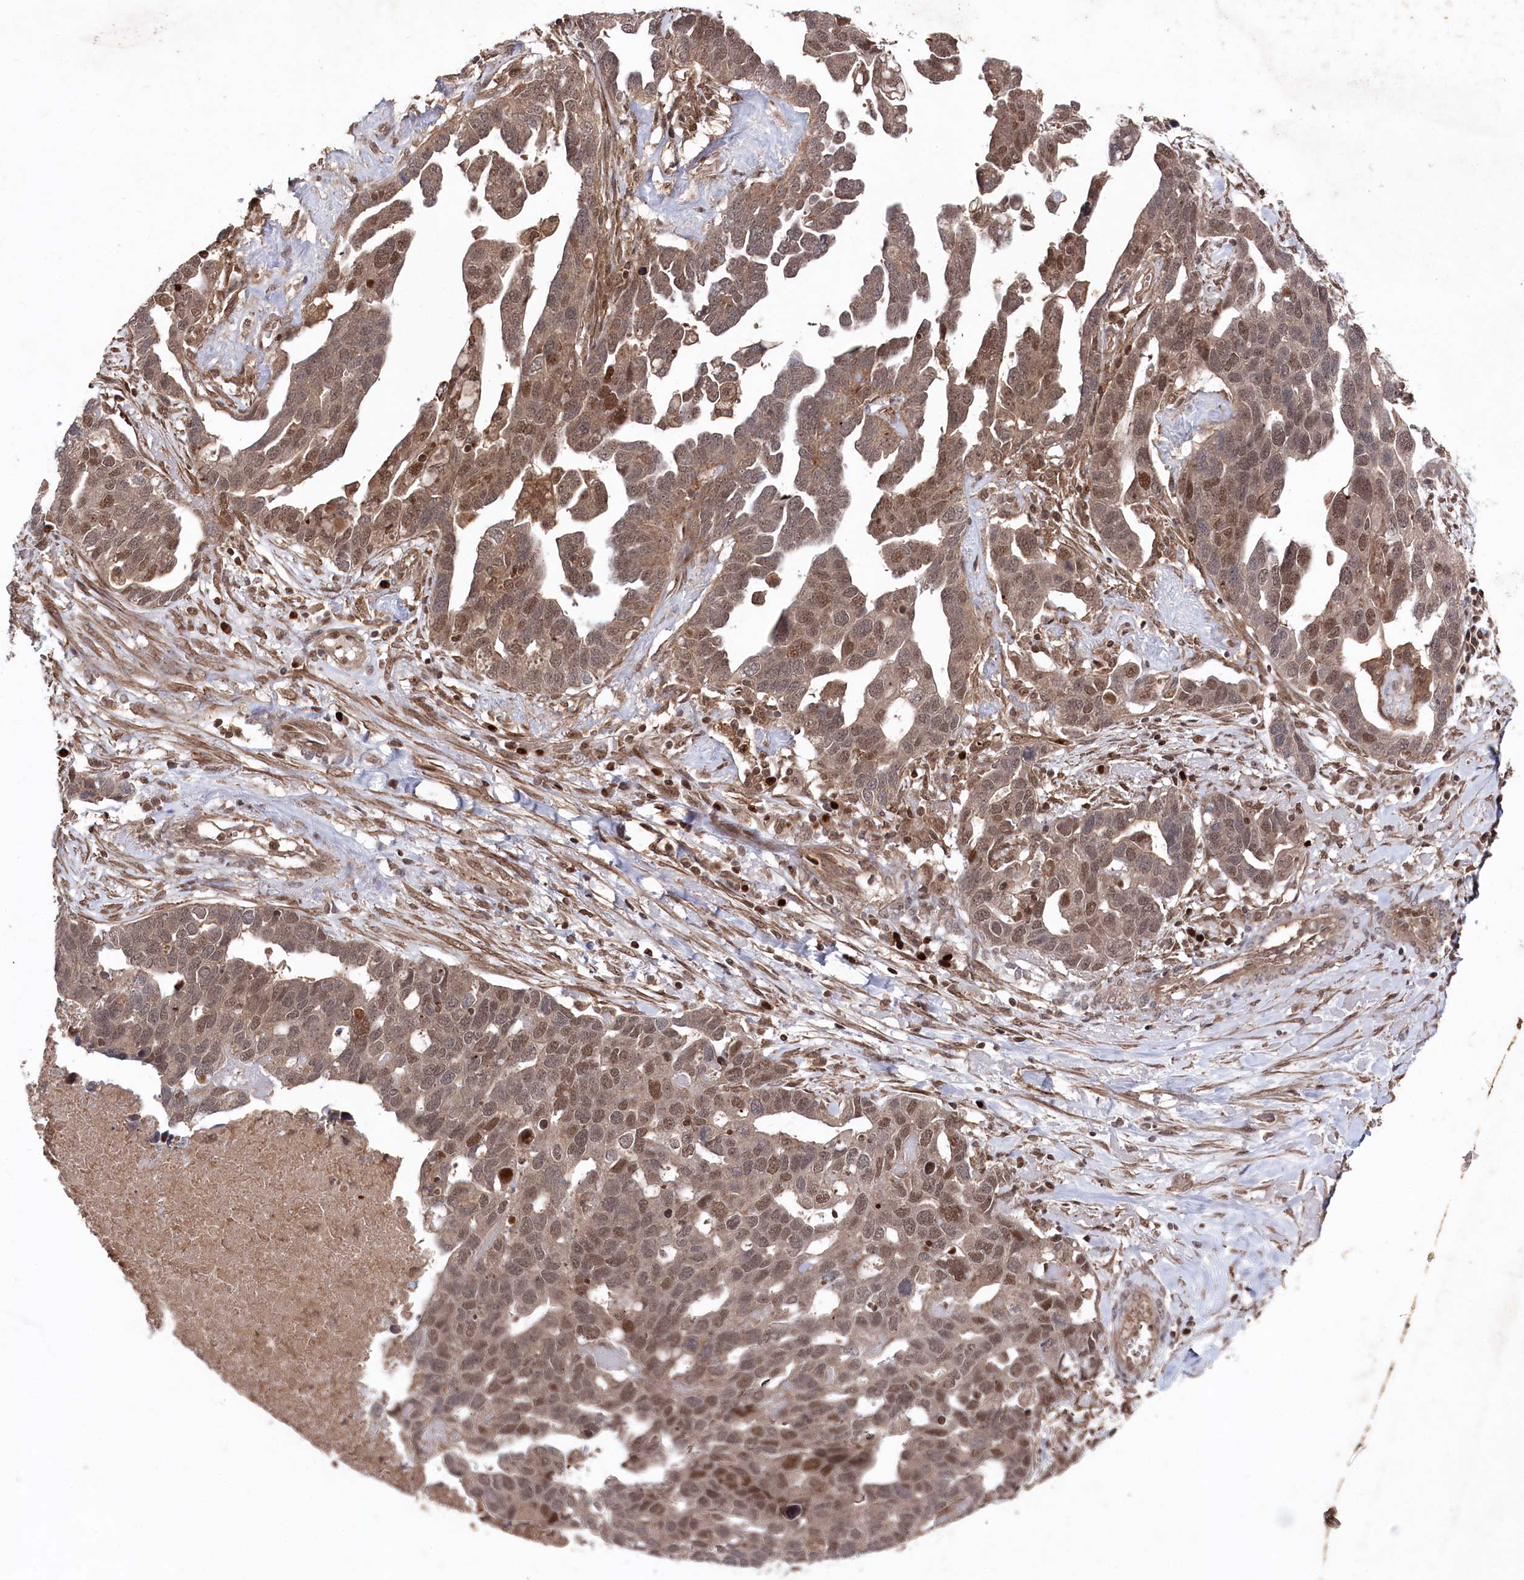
{"staining": {"intensity": "moderate", "quantity": ">75%", "location": "nuclear"}, "tissue": "ovarian cancer", "cell_type": "Tumor cells", "image_type": "cancer", "snomed": [{"axis": "morphology", "description": "Cystadenocarcinoma, serous, NOS"}, {"axis": "topography", "description": "Ovary"}], "caption": "Immunohistochemistry of human serous cystadenocarcinoma (ovarian) shows medium levels of moderate nuclear staining in approximately >75% of tumor cells.", "gene": "BORCS7", "patient": {"sex": "female", "age": 54}}